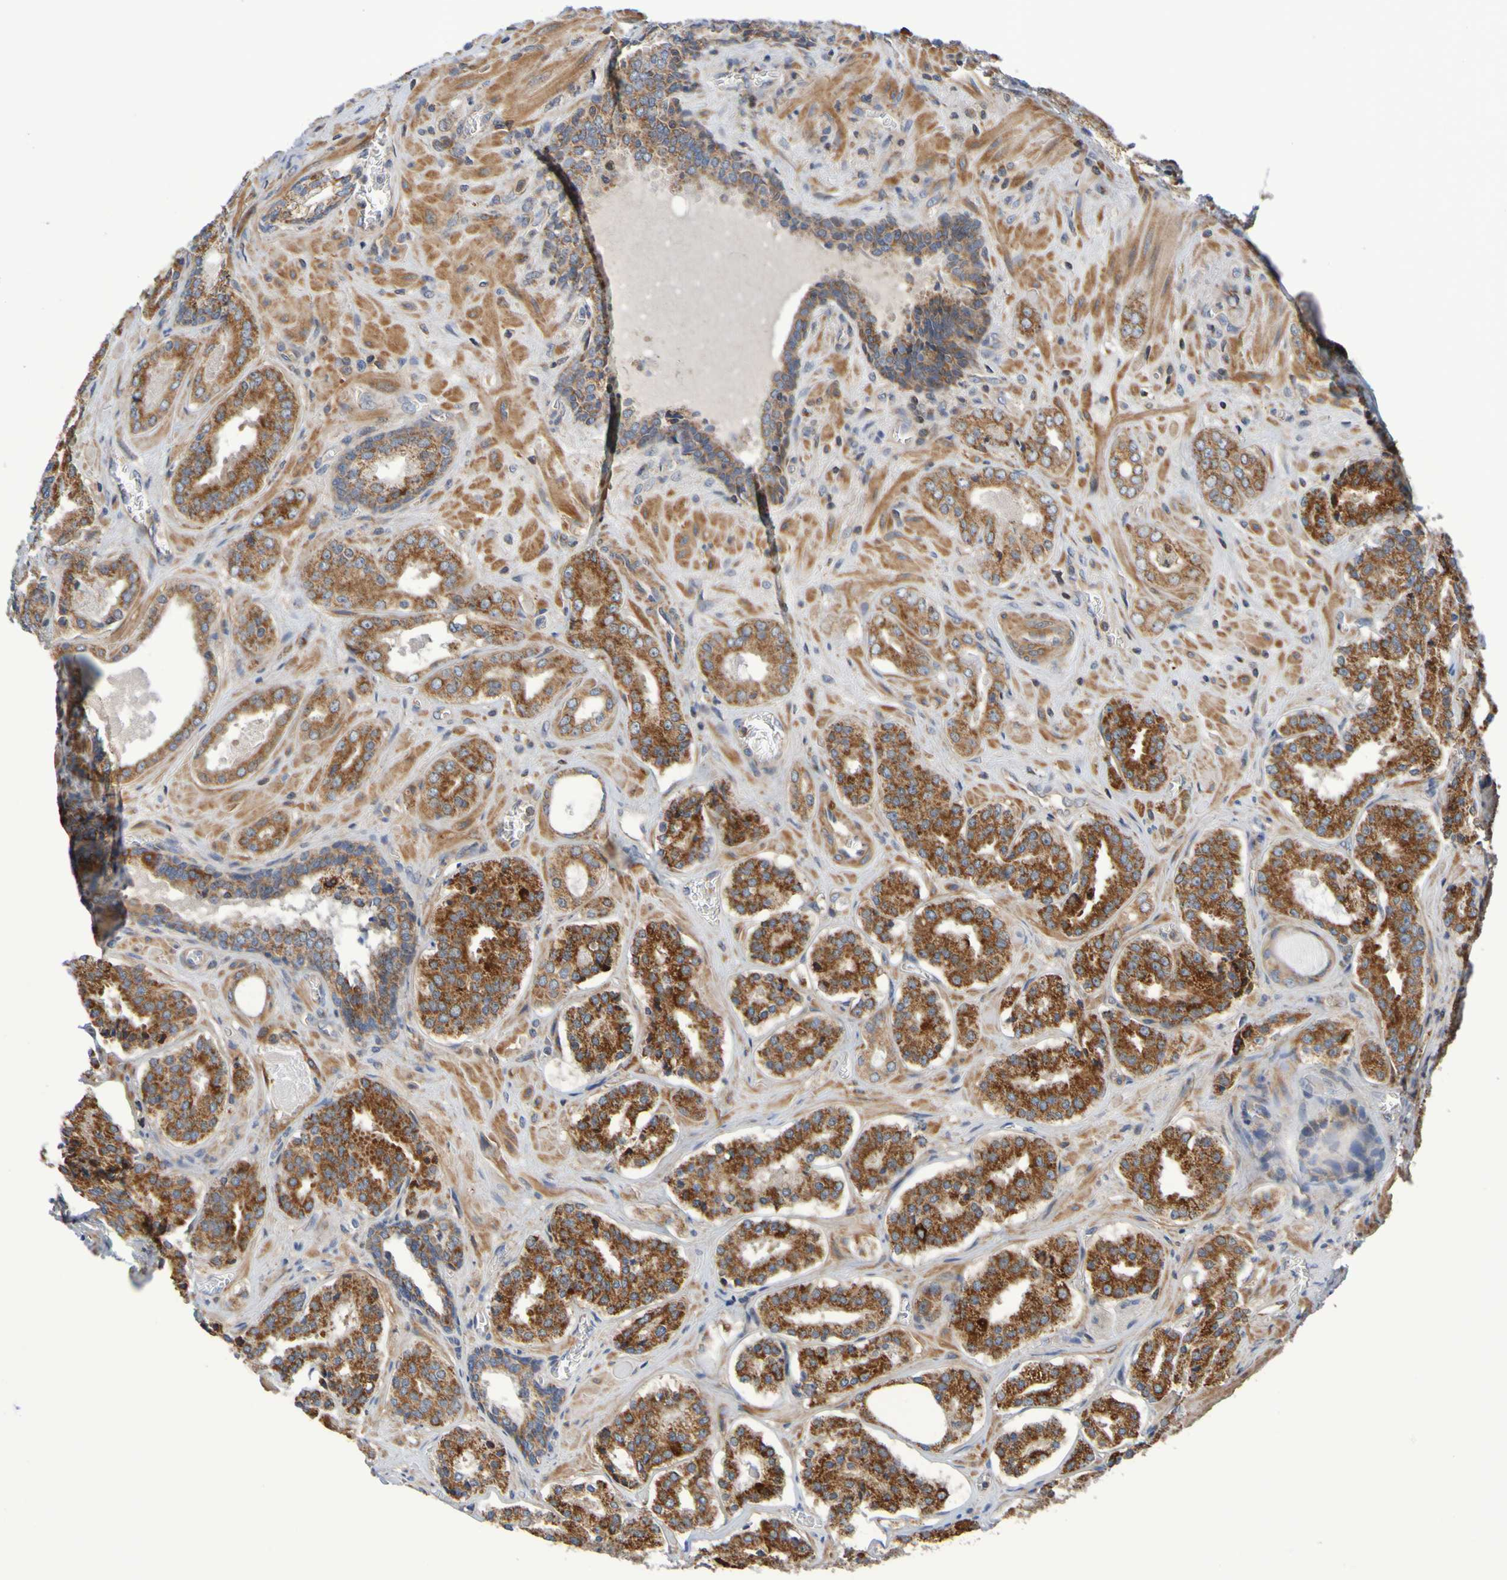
{"staining": {"intensity": "strong", "quantity": ">75%", "location": "cytoplasmic/membranous"}, "tissue": "prostate cancer", "cell_type": "Tumor cells", "image_type": "cancer", "snomed": [{"axis": "morphology", "description": "Adenocarcinoma, High grade"}, {"axis": "topography", "description": "Prostate"}], "caption": "Protein positivity by IHC reveals strong cytoplasmic/membranous staining in about >75% of tumor cells in prostate cancer (adenocarcinoma (high-grade)). Nuclei are stained in blue.", "gene": "CCDC51", "patient": {"sex": "male", "age": 60}}